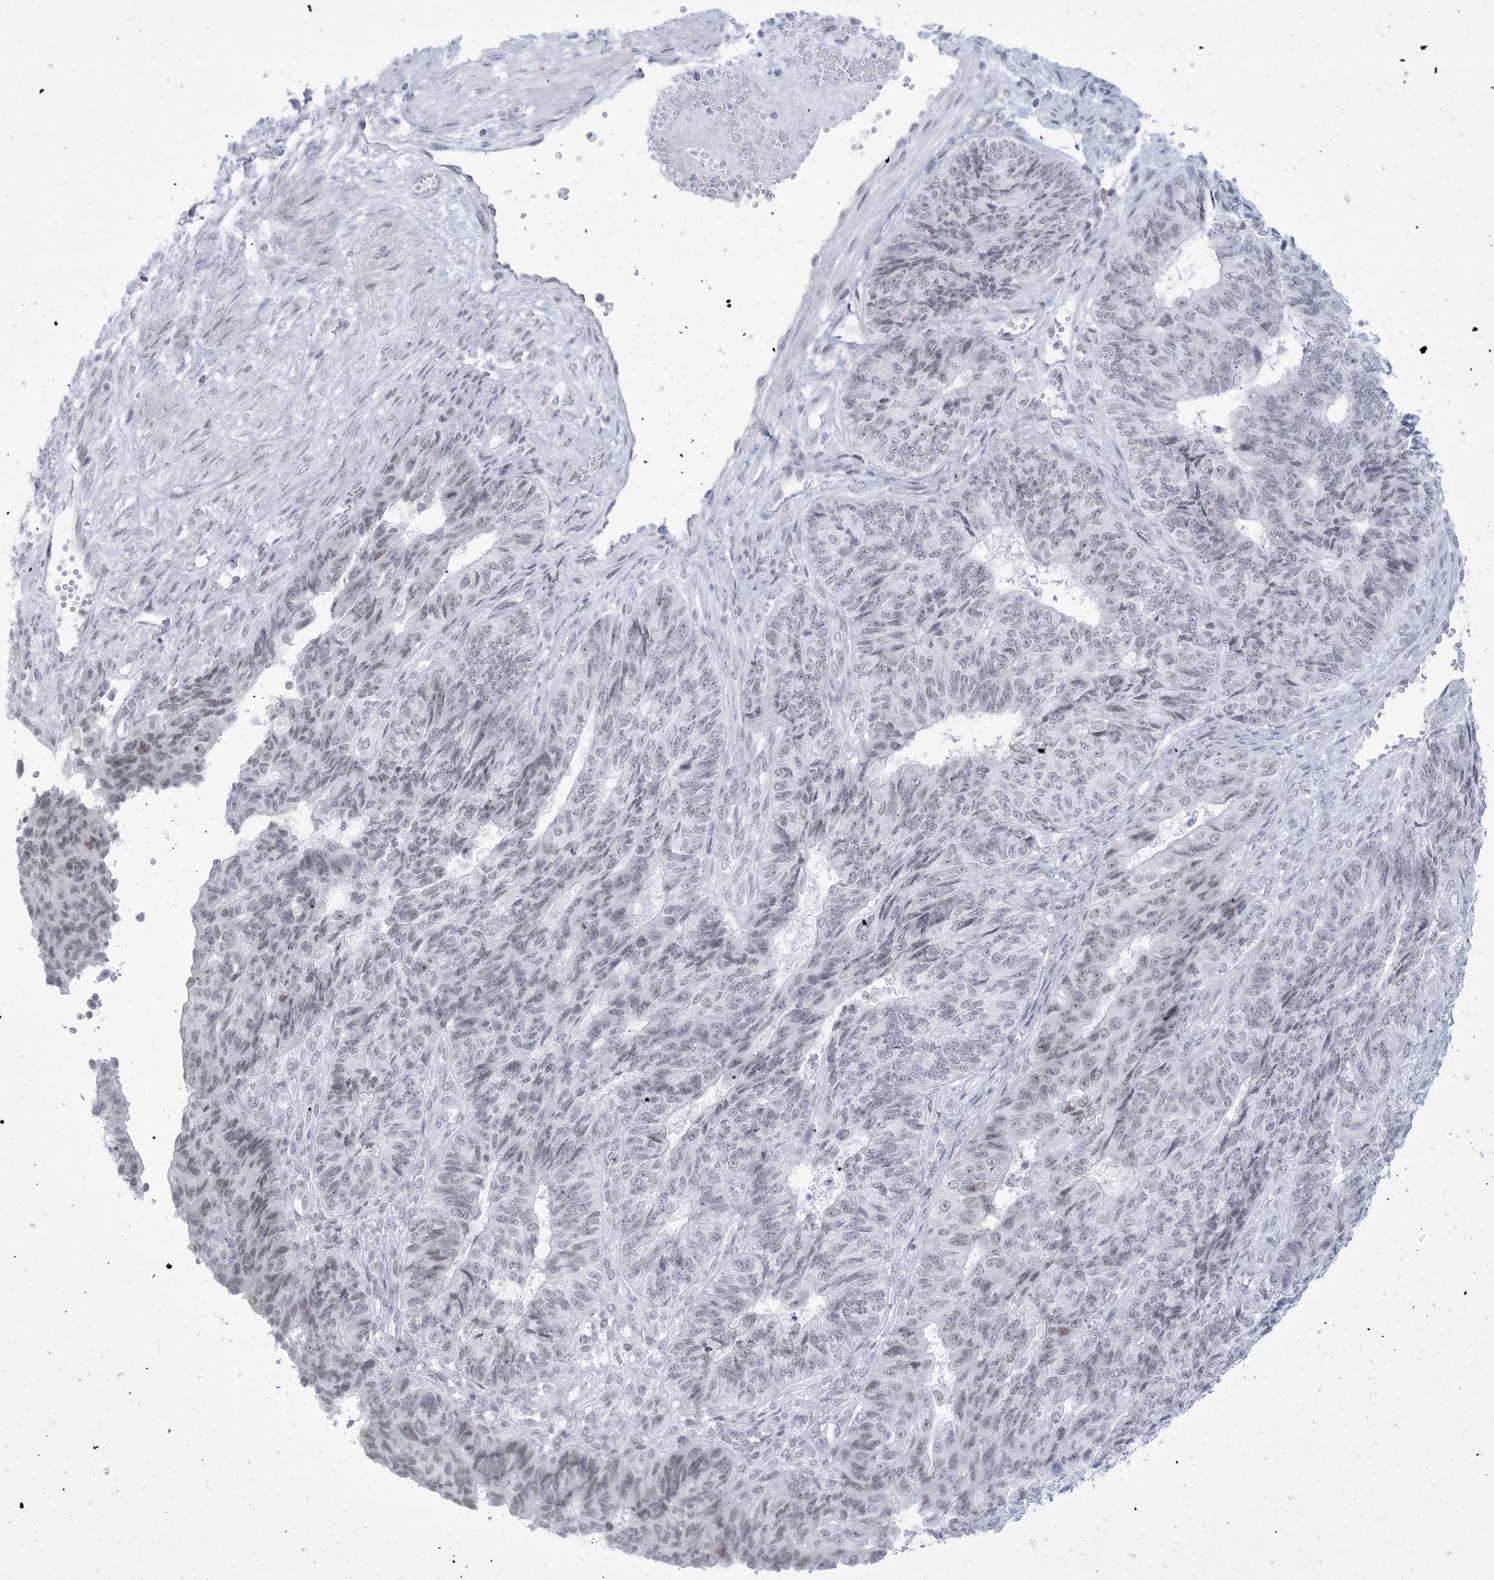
{"staining": {"intensity": "weak", "quantity": "<25%", "location": "nuclear"}, "tissue": "endometrial cancer", "cell_type": "Tumor cells", "image_type": "cancer", "snomed": [{"axis": "morphology", "description": "Adenocarcinoma, NOS"}, {"axis": "topography", "description": "Endometrium"}], "caption": "Immunohistochemistry (IHC) histopathology image of adenocarcinoma (endometrial) stained for a protein (brown), which exhibits no expression in tumor cells. Brightfield microscopy of immunohistochemistry (IHC) stained with DAB (brown) and hematoxylin (blue), captured at high magnification.", "gene": "HOMEZ", "patient": {"sex": "female", "age": 32}}